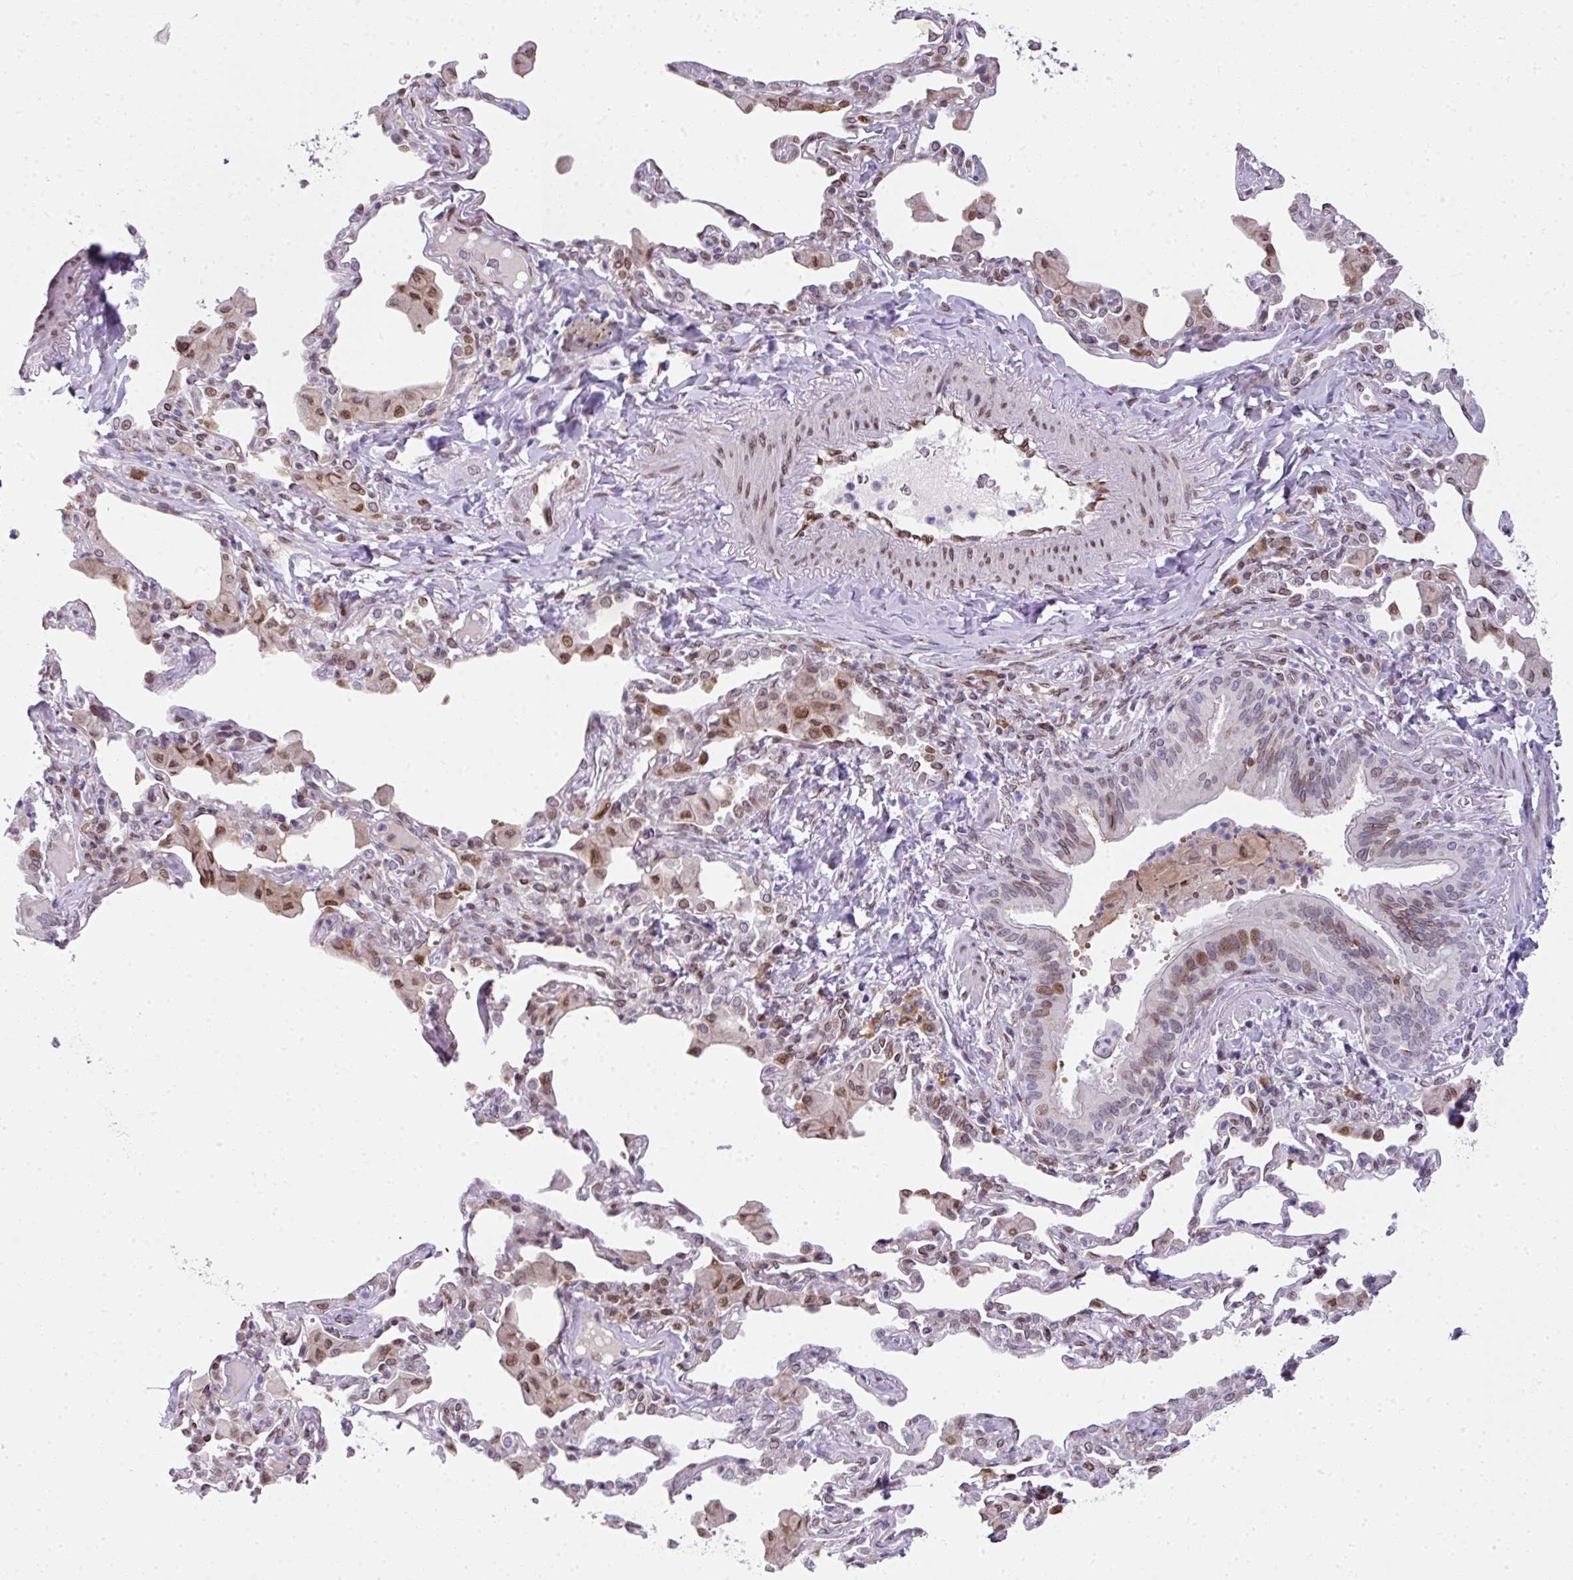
{"staining": {"intensity": "moderate", "quantity": "25%-75%", "location": "nuclear"}, "tissue": "bronchus", "cell_type": "Respiratory epithelial cells", "image_type": "normal", "snomed": [{"axis": "morphology", "description": "Normal tissue, NOS"}, {"axis": "morphology", "description": "Inflammation, NOS"}, {"axis": "topography", "description": "Bronchus"}, {"axis": "topography", "description": "Lung"}], "caption": "IHC histopathology image of benign bronchus stained for a protein (brown), which reveals medium levels of moderate nuclear staining in approximately 25%-75% of respiratory epithelial cells.", "gene": "PLK1", "patient": {"sex": "female", "age": 46}}